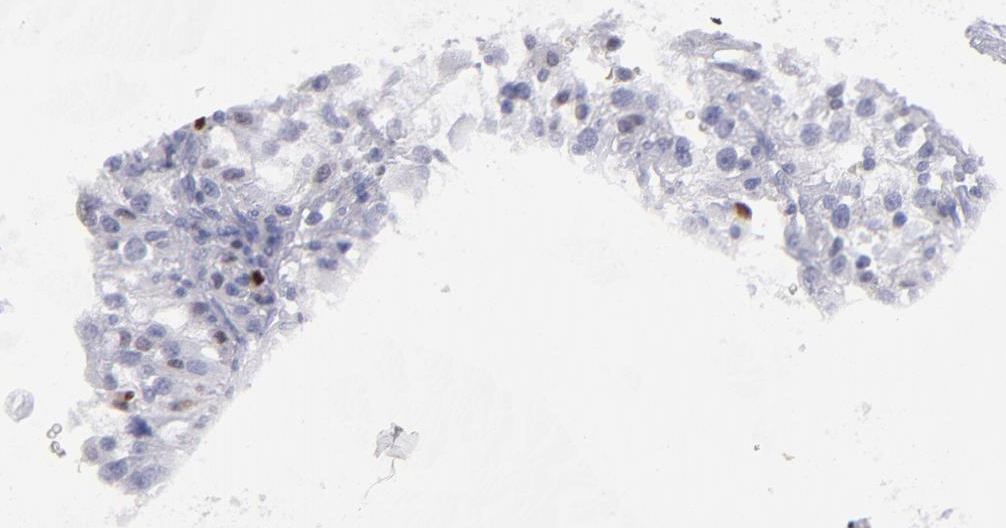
{"staining": {"intensity": "weak", "quantity": "25%-75%", "location": "nuclear"}, "tissue": "renal cancer", "cell_type": "Tumor cells", "image_type": "cancer", "snomed": [{"axis": "morphology", "description": "Adenocarcinoma, NOS"}, {"axis": "topography", "description": "Kidney"}], "caption": "There is low levels of weak nuclear positivity in tumor cells of adenocarcinoma (renal), as demonstrated by immunohistochemical staining (brown color).", "gene": "IRF8", "patient": {"sex": "female", "age": 52}}